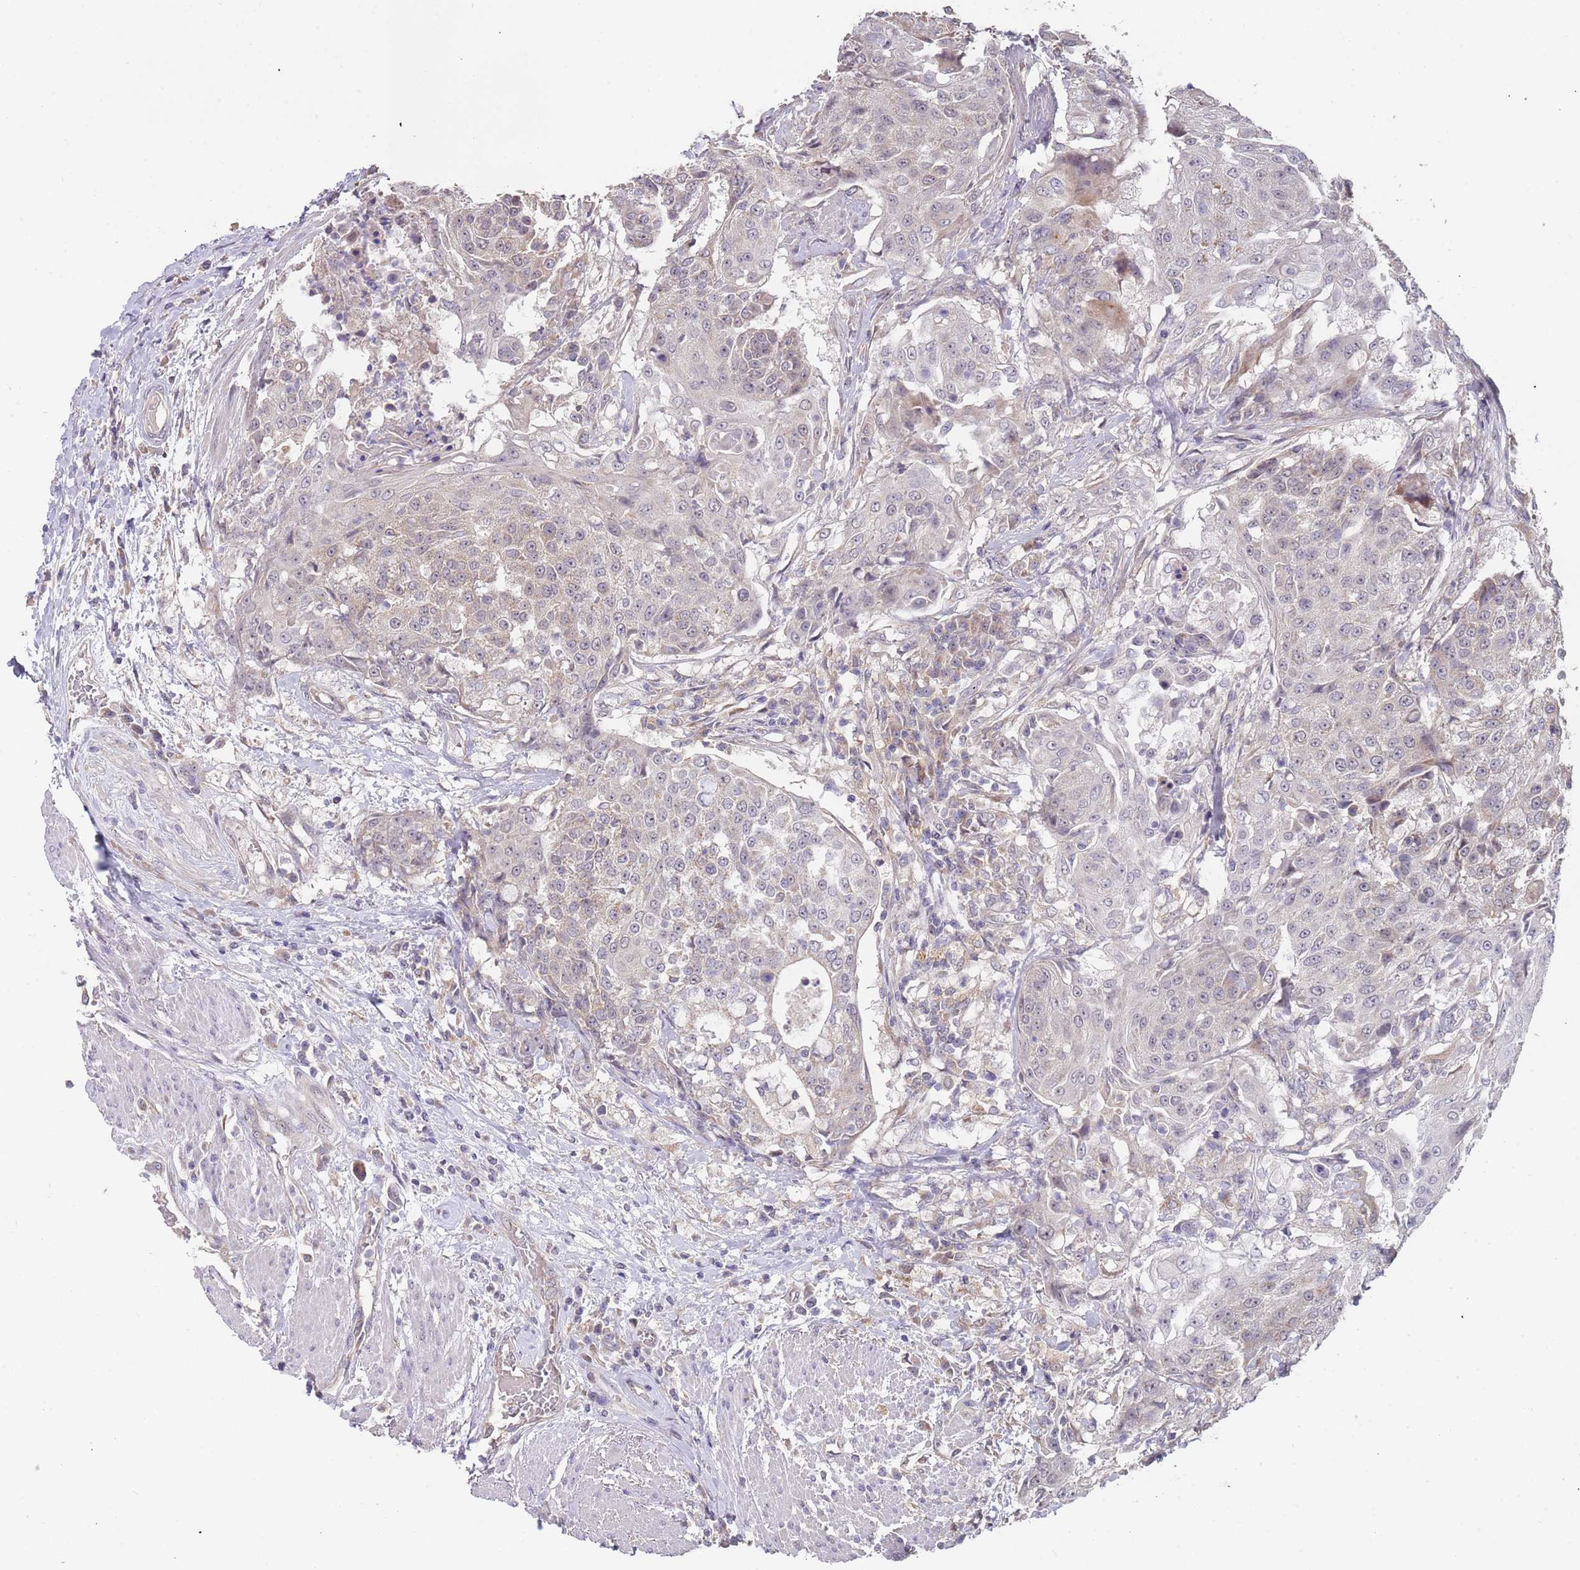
{"staining": {"intensity": "negative", "quantity": "none", "location": "none"}, "tissue": "urothelial cancer", "cell_type": "Tumor cells", "image_type": "cancer", "snomed": [{"axis": "morphology", "description": "Urothelial carcinoma, High grade"}, {"axis": "topography", "description": "Urinary bladder"}], "caption": "Immunohistochemistry photomicrograph of neoplastic tissue: human urothelial carcinoma (high-grade) stained with DAB (3,3'-diaminobenzidine) displays no significant protein positivity in tumor cells. (Brightfield microscopy of DAB immunohistochemistry at high magnification).", "gene": "TMEM64", "patient": {"sex": "female", "age": 63}}